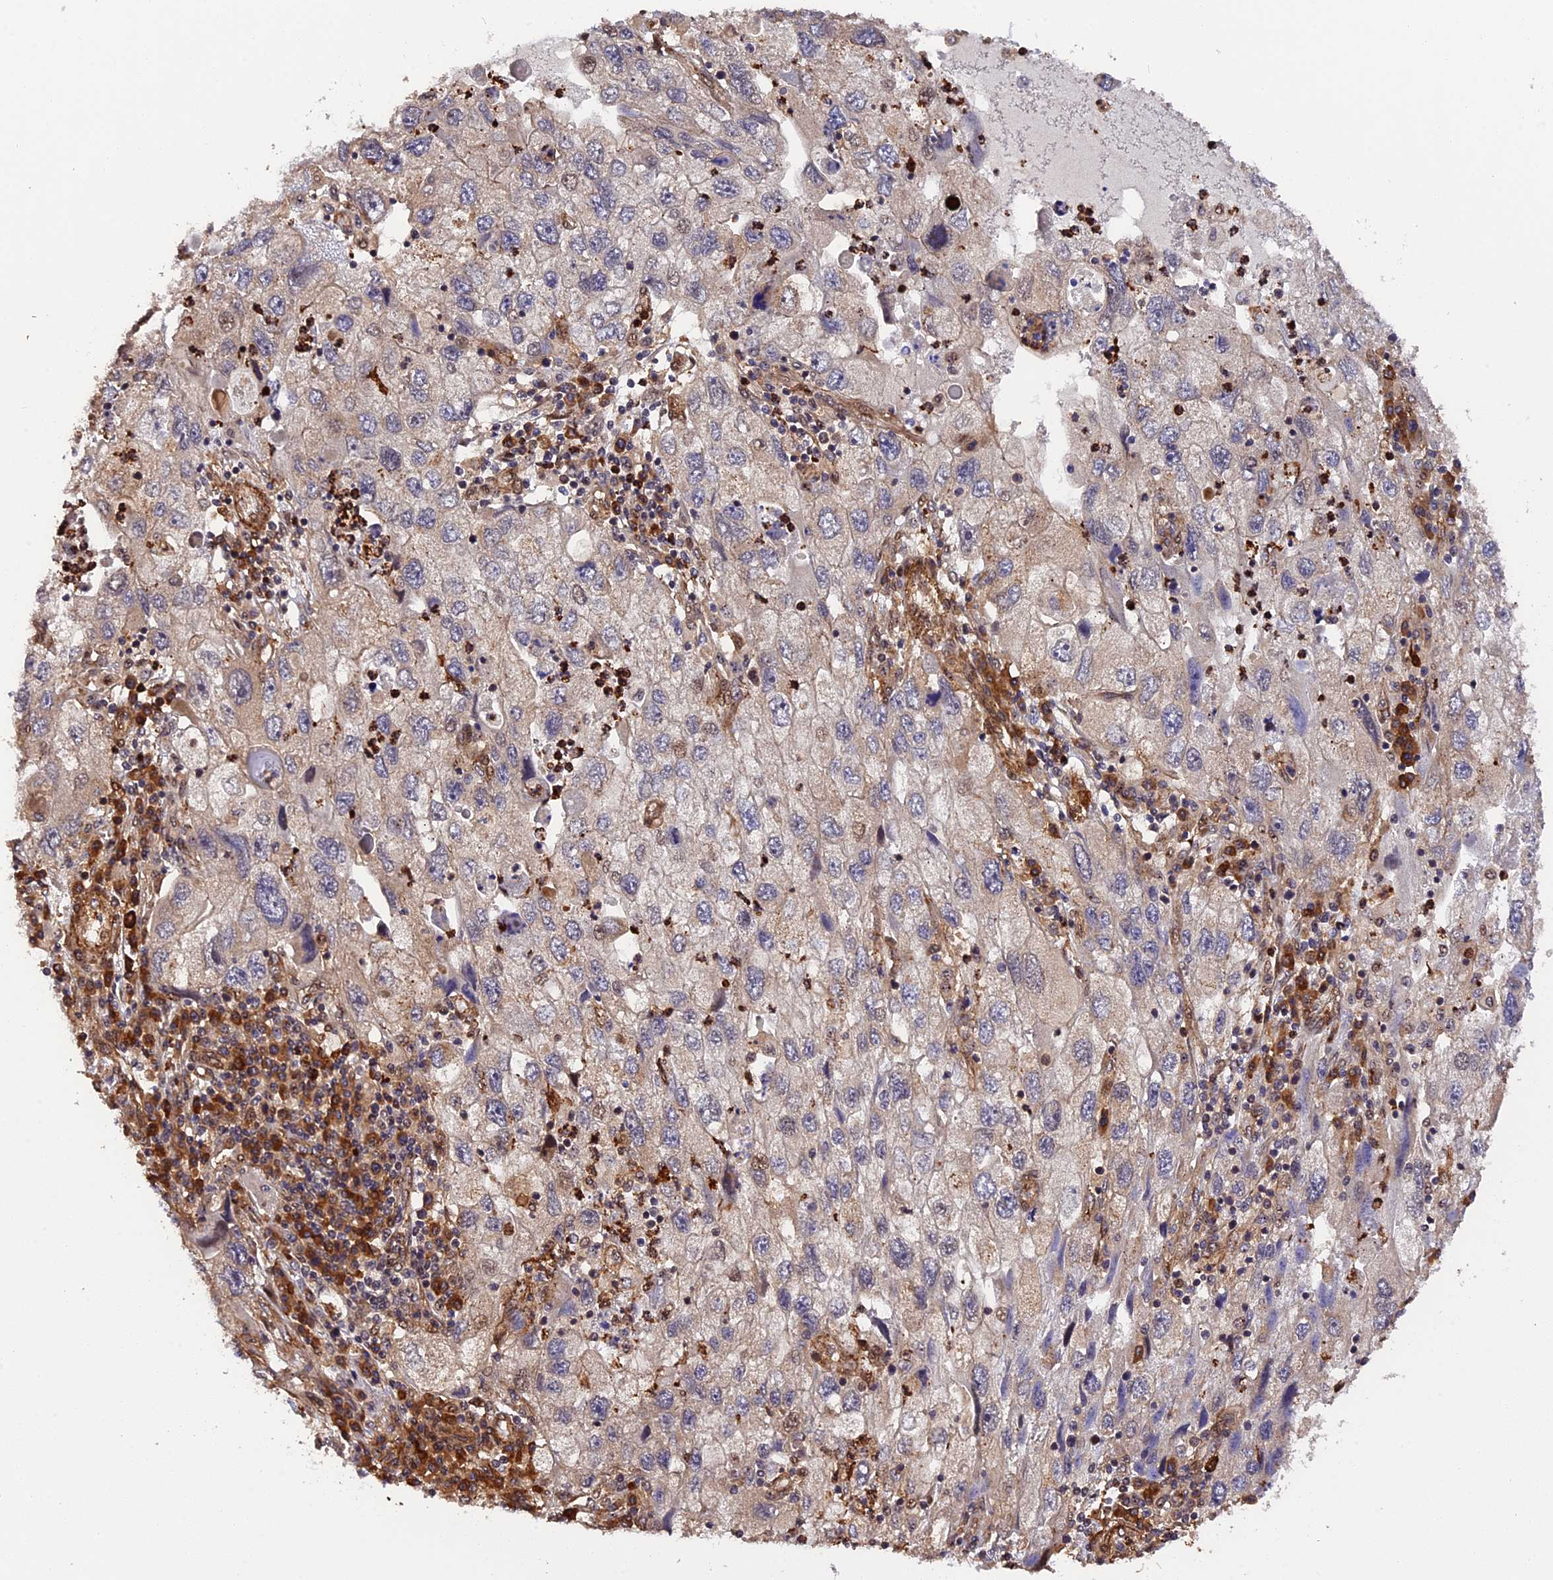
{"staining": {"intensity": "moderate", "quantity": "<25%", "location": "cytoplasmic/membranous"}, "tissue": "endometrial cancer", "cell_type": "Tumor cells", "image_type": "cancer", "snomed": [{"axis": "morphology", "description": "Adenocarcinoma, NOS"}, {"axis": "topography", "description": "Endometrium"}], "caption": "Tumor cells reveal low levels of moderate cytoplasmic/membranous staining in approximately <25% of cells in human endometrial adenocarcinoma. The protein of interest is shown in brown color, while the nuclei are stained blue.", "gene": "HERPUD1", "patient": {"sex": "female", "age": 49}}